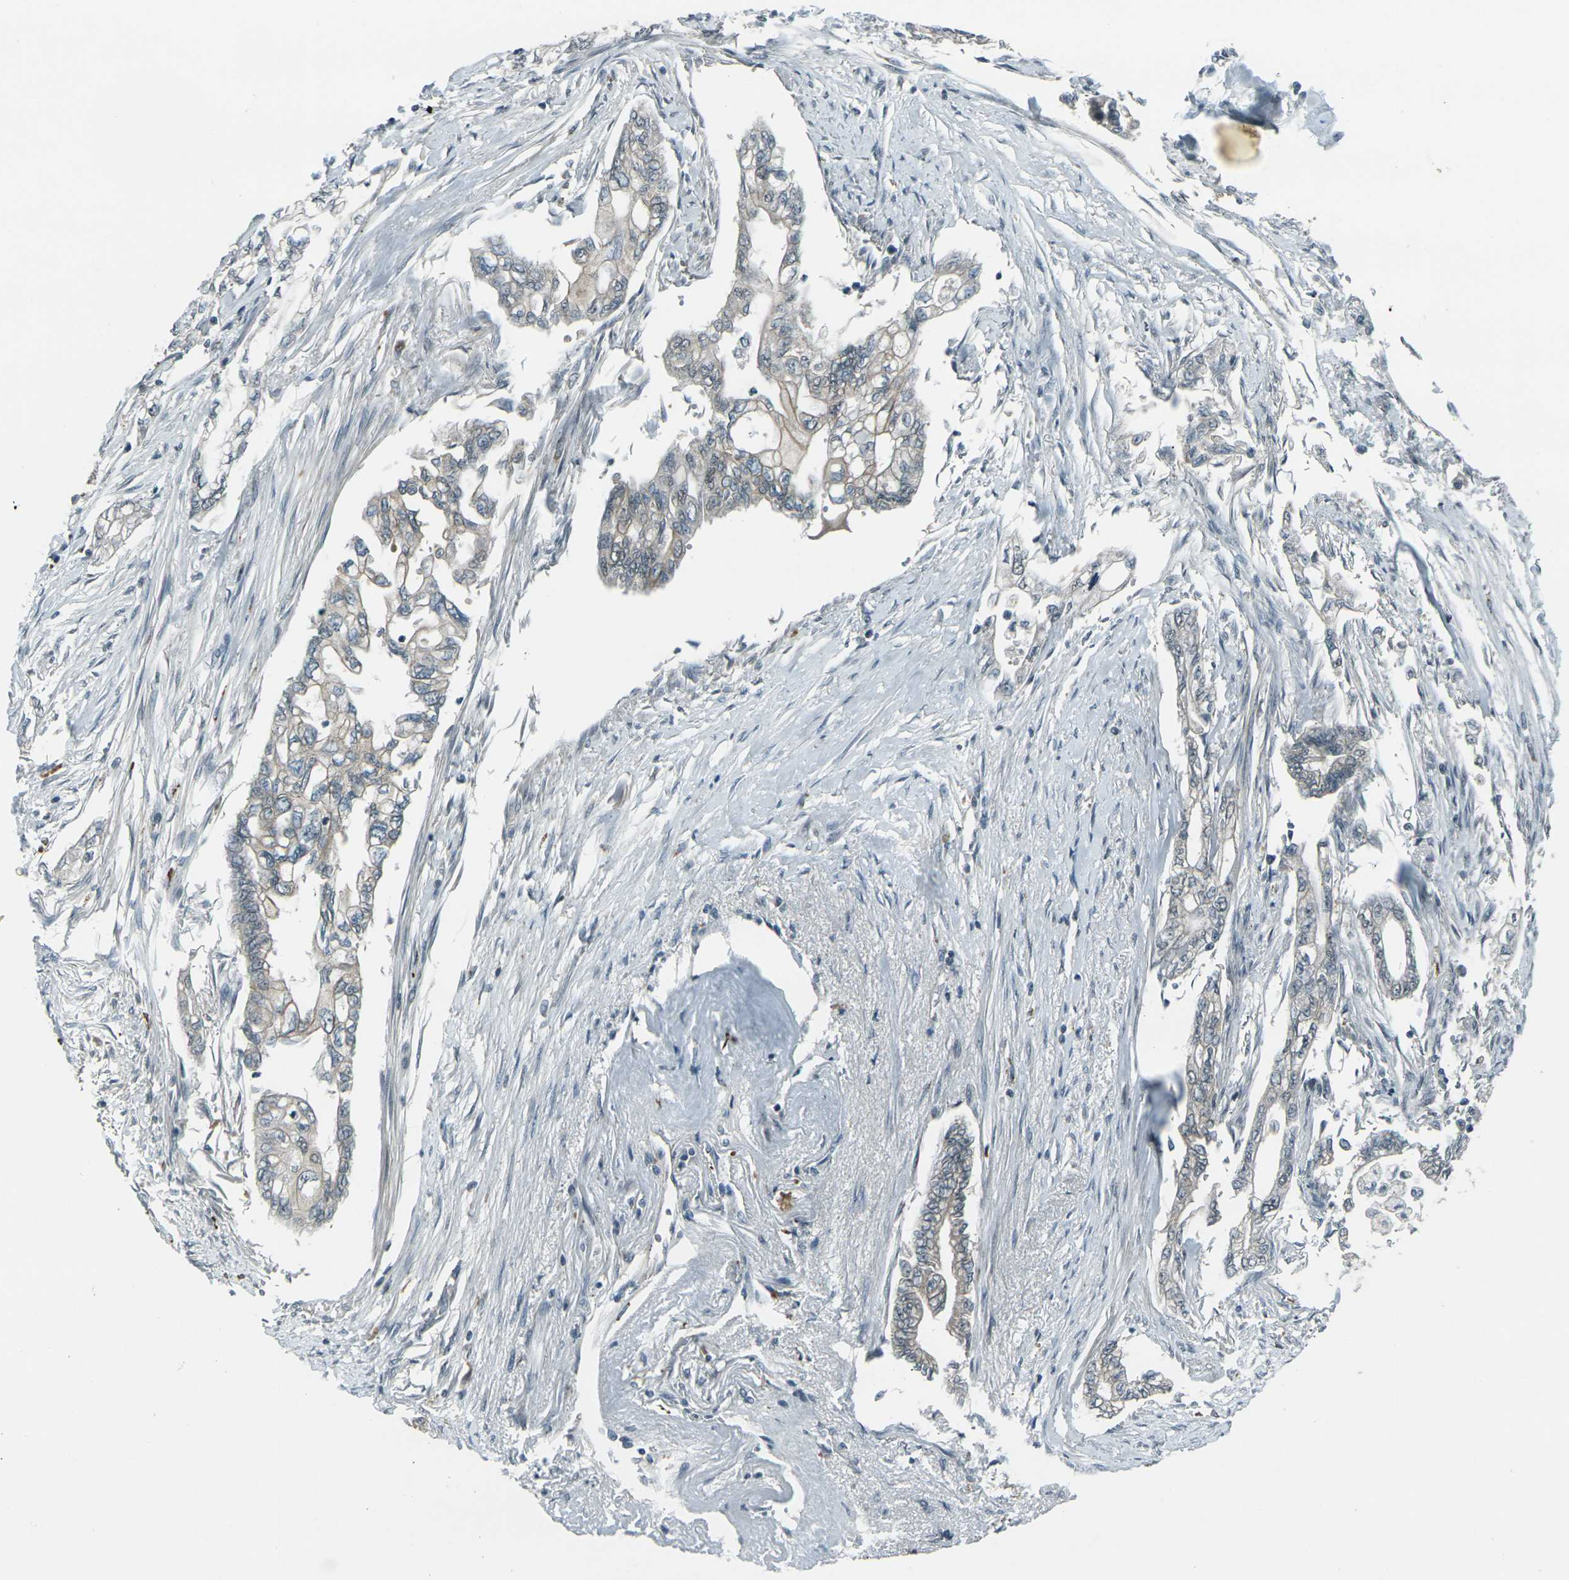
{"staining": {"intensity": "weak", "quantity": "<25%", "location": "cytoplasmic/membranous"}, "tissue": "pancreatic cancer", "cell_type": "Tumor cells", "image_type": "cancer", "snomed": [{"axis": "morphology", "description": "Normal tissue, NOS"}, {"axis": "topography", "description": "Pancreas"}], "caption": "DAB immunohistochemical staining of human pancreatic cancer demonstrates no significant expression in tumor cells.", "gene": "GPR19", "patient": {"sex": "male", "age": 42}}